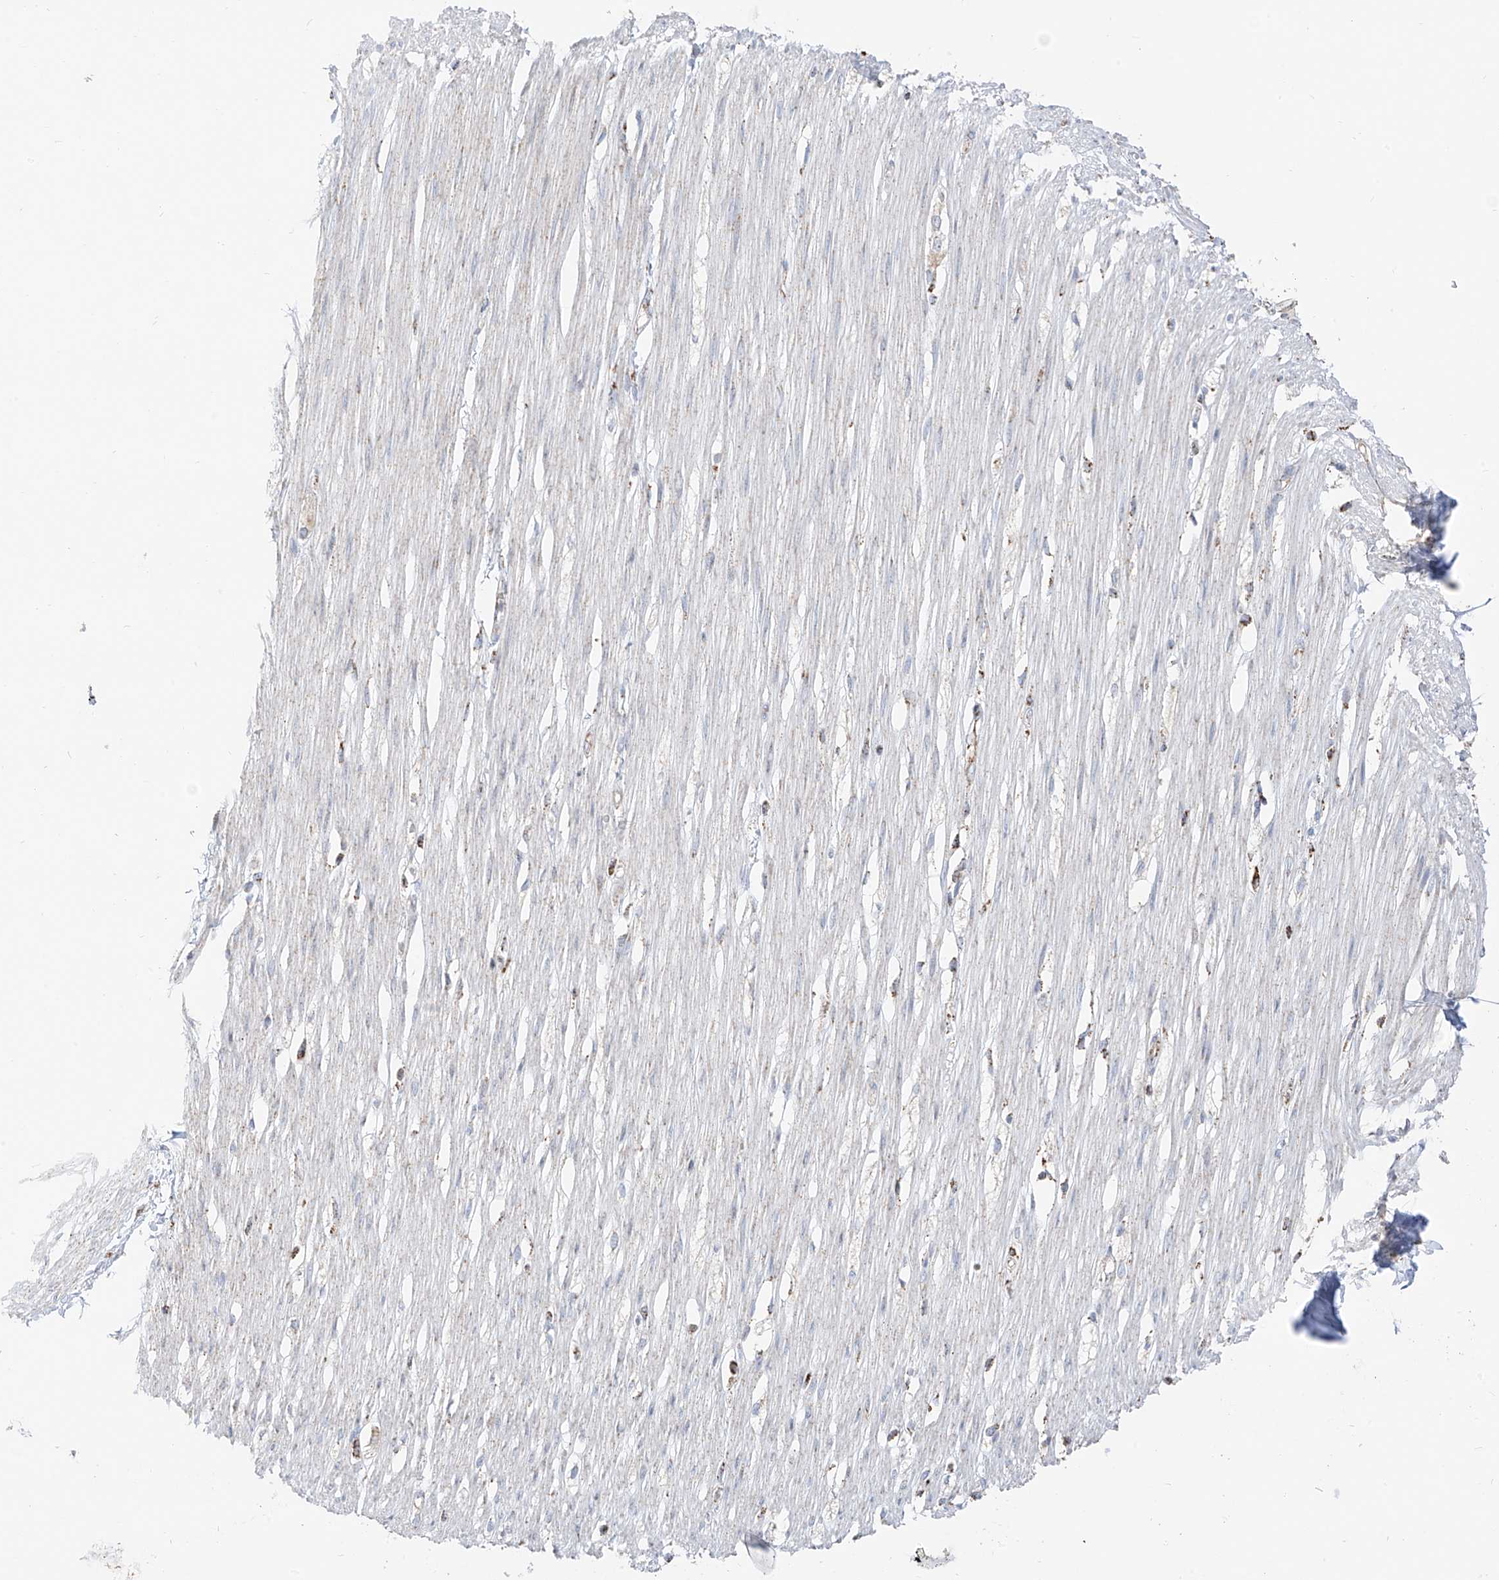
{"staining": {"intensity": "negative", "quantity": "none", "location": "none"}, "tissue": "smooth muscle", "cell_type": "Smooth muscle cells", "image_type": "normal", "snomed": [{"axis": "morphology", "description": "Normal tissue, NOS"}, {"axis": "morphology", "description": "Adenocarcinoma, NOS"}, {"axis": "topography", "description": "Colon"}, {"axis": "topography", "description": "Peripheral nerve tissue"}], "caption": "Immunohistochemistry histopathology image of unremarkable smooth muscle stained for a protein (brown), which exhibits no expression in smooth muscle cells. The staining was performed using DAB to visualize the protein expression in brown, while the nuclei were stained in blue with hematoxylin (Magnification: 20x).", "gene": "ETHE1", "patient": {"sex": "male", "age": 14}}